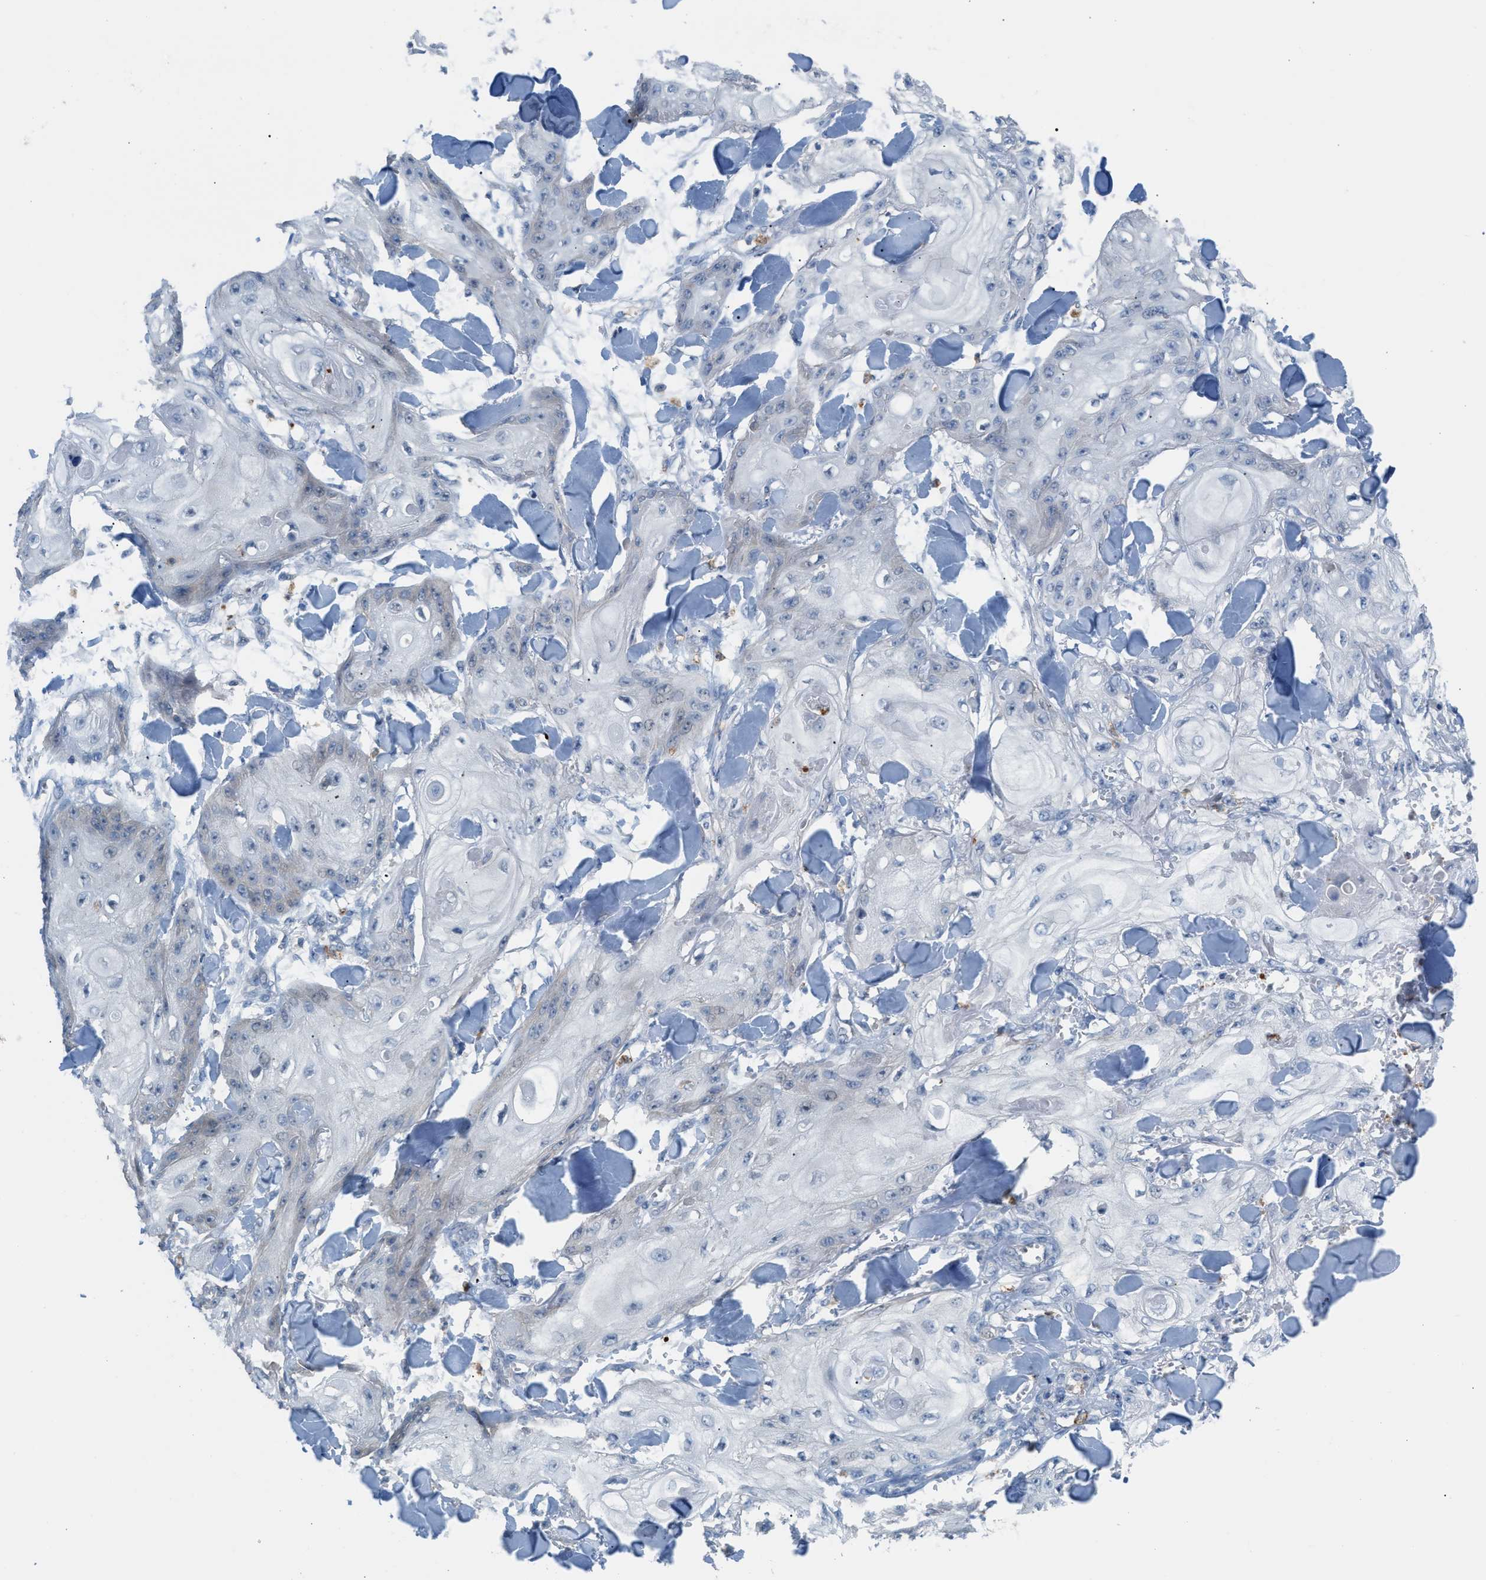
{"staining": {"intensity": "negative", "quantity": "none", "location": "none"}, "tissue": "skin cancer", "cell_type": "Tumor cells", "image_type": "cancer", "snomed": [{"axis": "morphology", "description": "Squamous cell carcinoma, NOS"}, {"axis": "topography", "description": "Skin"}], "caption": "The micrograph displays no staining of tumor cells in skin cancer (squamous cell carcinoma).", "gene": "CFAP77", "patient": {"sex": "male", "age": 74}}